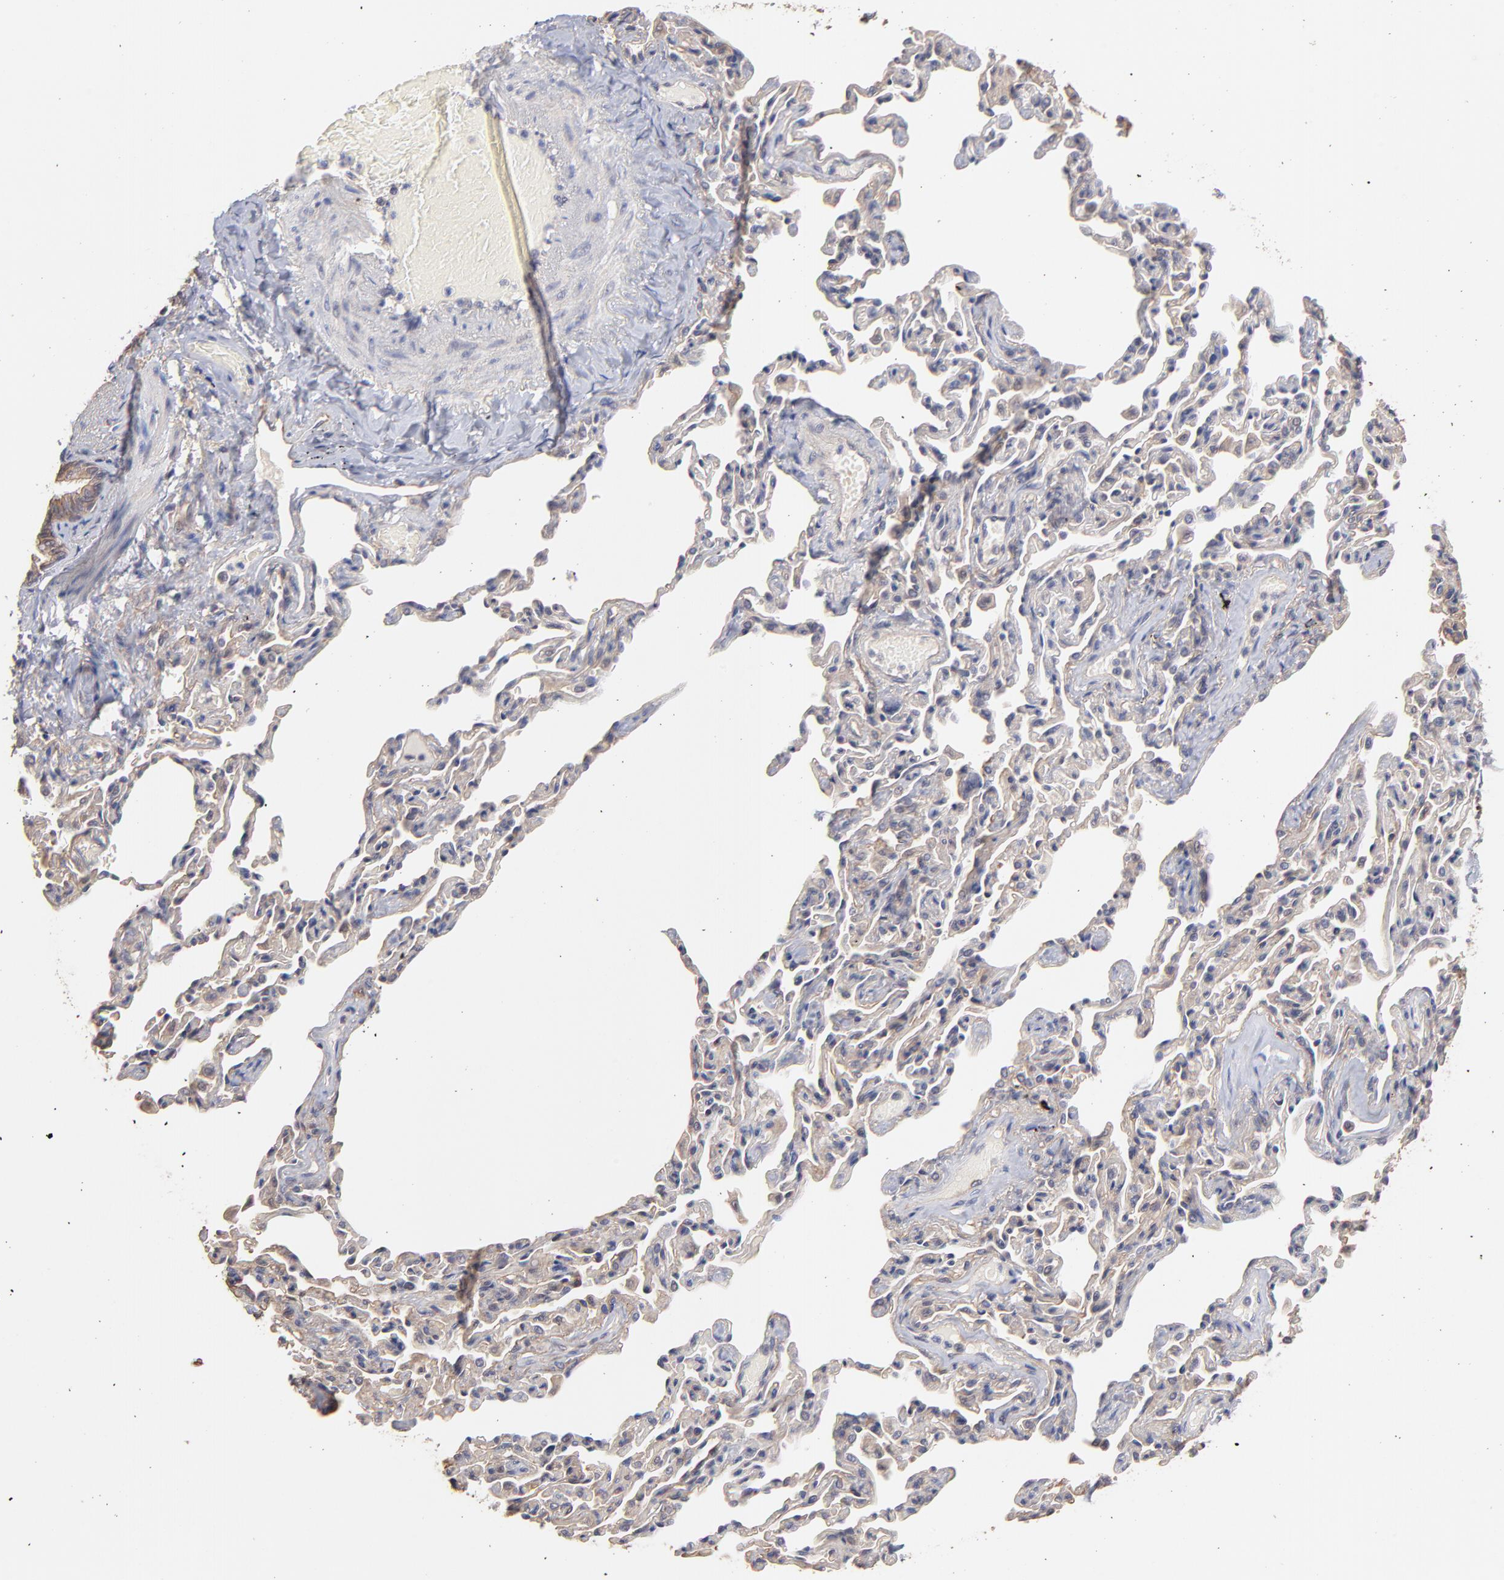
{"staining": {"intensity": "moderate", "quantity": ">75%", "location": "cytoplasmic/membranous"}, "tissue": "bronchus", "cell_type": "Respiratory epithelial cells", "image_type": "normal", "snomed": [{"axis": "morphology", "description": "Normal tissue, NOS"}, {"axis": "topography", "description": "Lung"}], "caption": "Immunohistochemical staining of normal human bronchus demonstrates medium levels of moderate cytoplasmic/membranous expression in about >75% of respiratory epithelial cells. (DAB IHC, brown staining for protein, blue staining for nuclei).", "gene": "STAP2", "patient": {"sex": "male", "age": 64}}